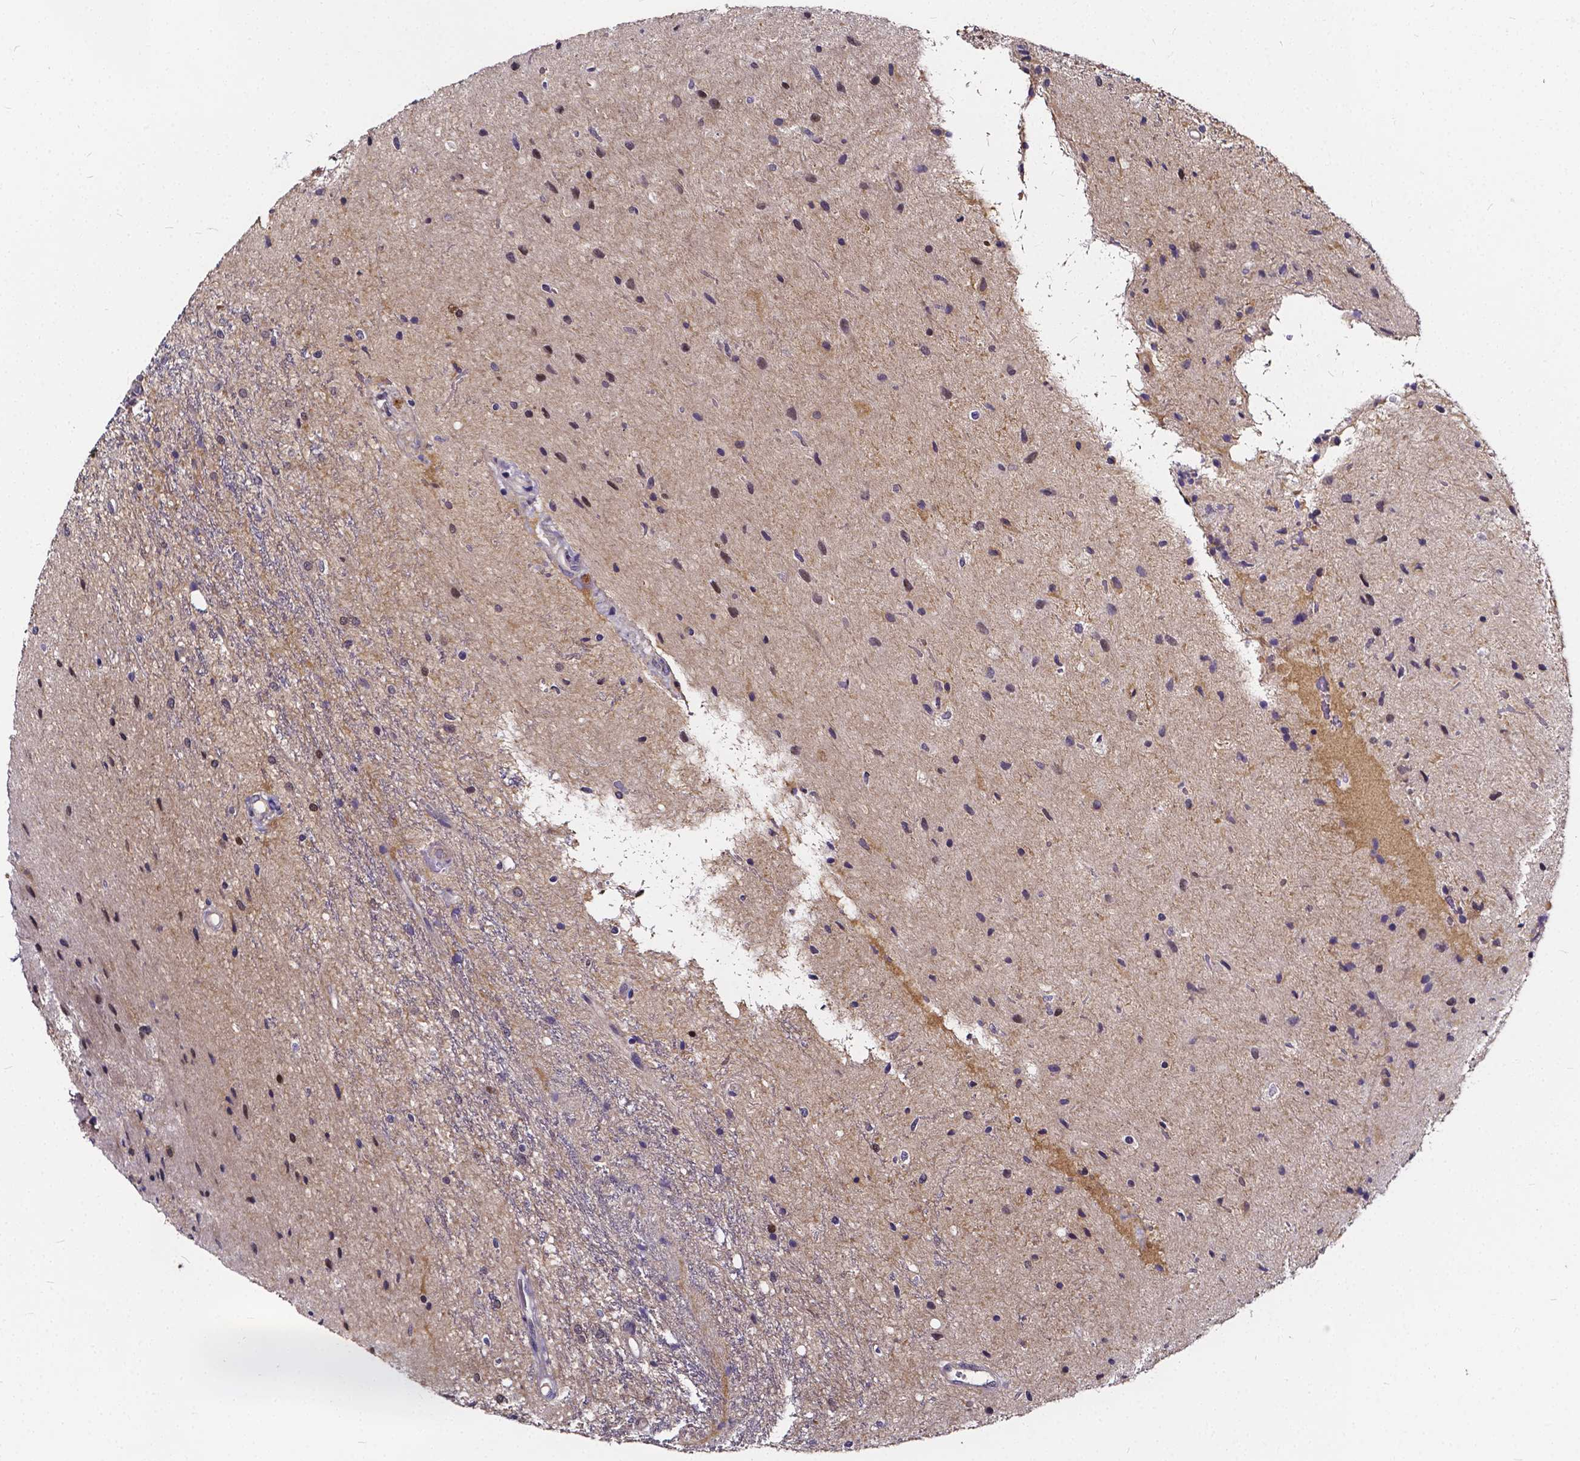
{"staining": {"intensity": "negative", "quantity": "none", "location": "none"}, "tissue": "glioma", "cell_type": "Tumor cells", "image_type": "cancer", "snomed": [{"axis": "morphology", "description": "Glioma, malignant, Low grade"}, {"axis": "topography", "description": "Cerebellum"}], "caption": "Malignant low-grade glioma was stained to show a protein in brown. There is no significant staining in tumor cells. Nuclei are stained in blue.", "gene": "SOWAHA", "patient": {"sex": "female", "age": 14}}